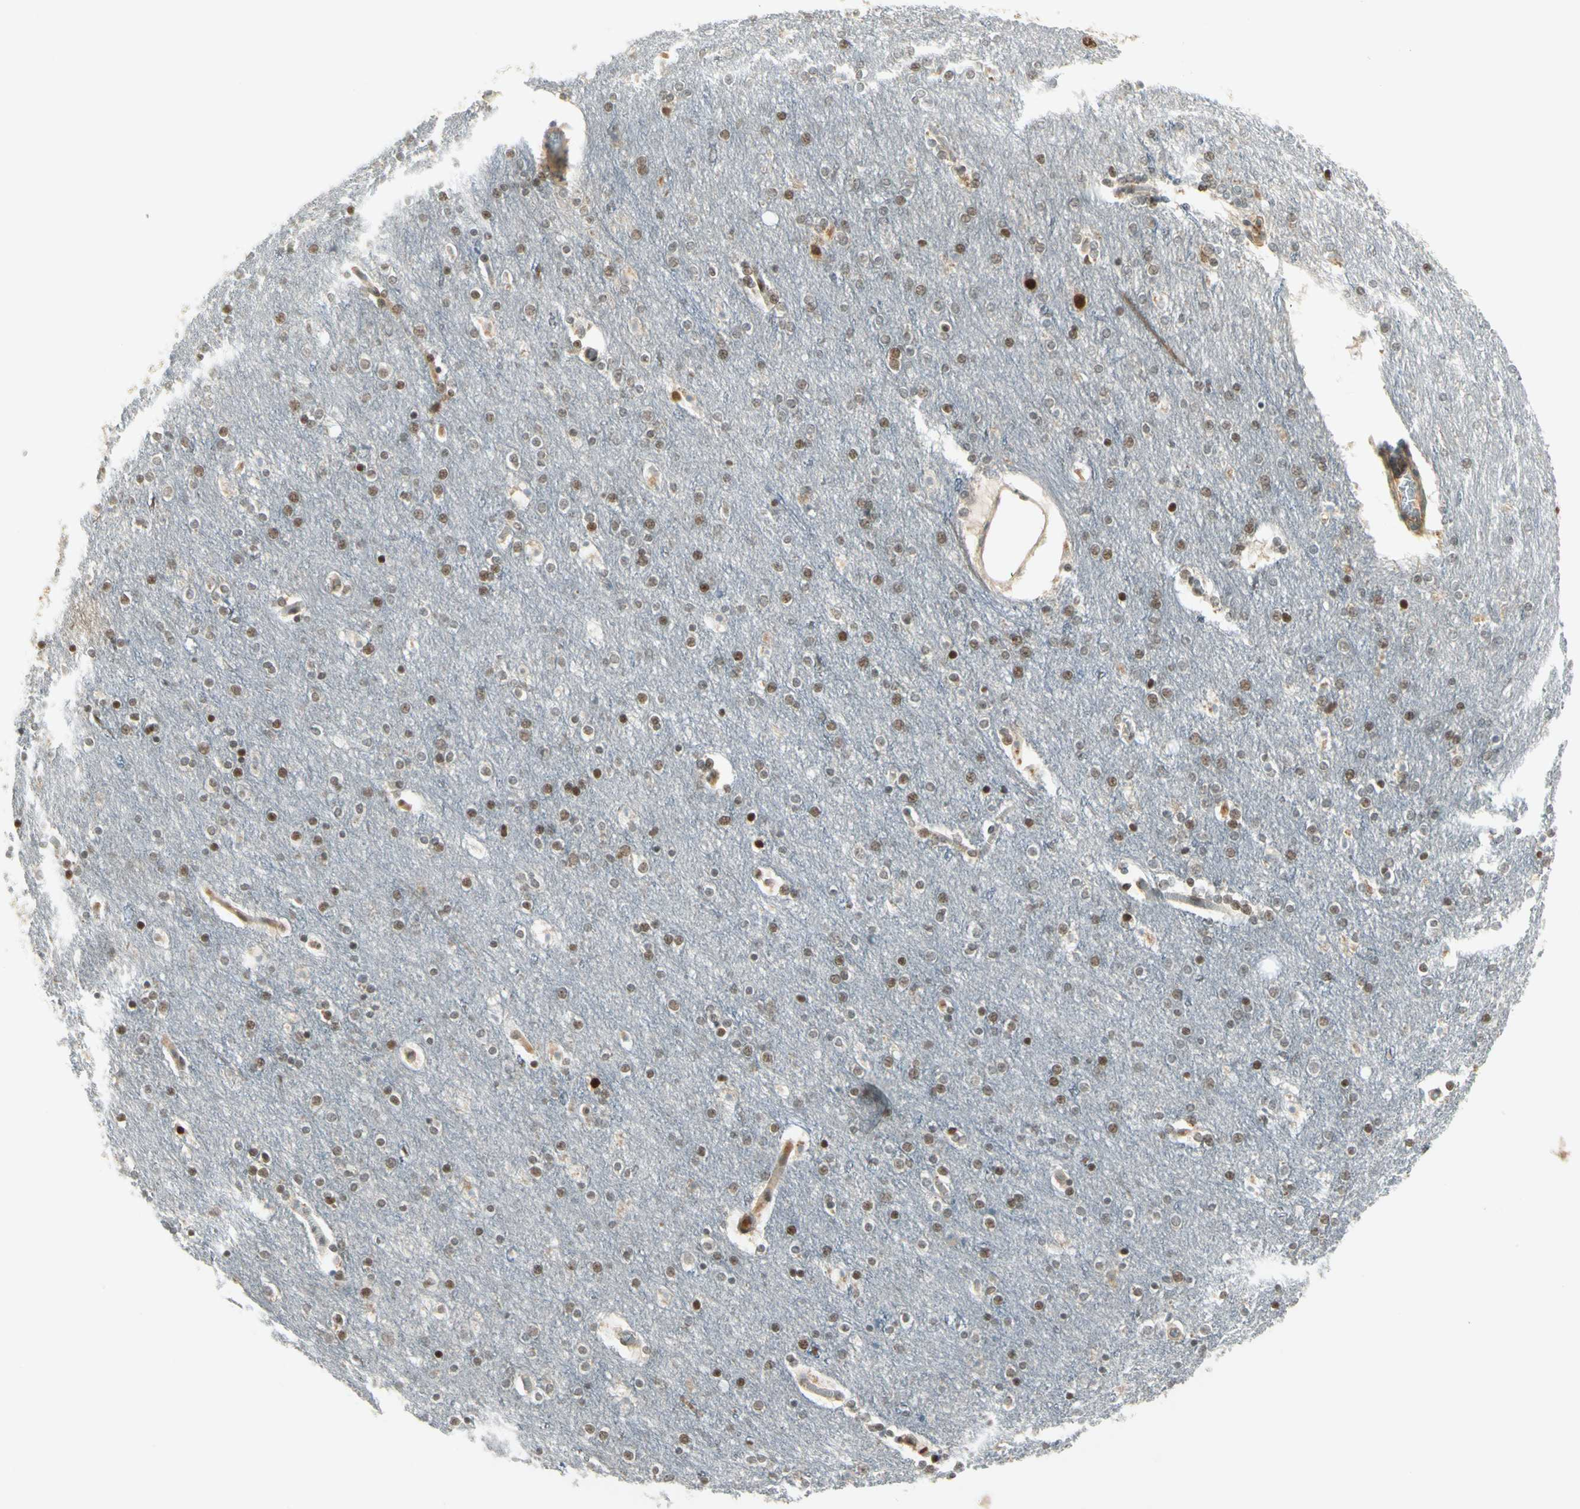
{"staining": {"intensity": "weak", "quantity": ">75%", "location": "cytoplasmic/membranous"}, "tissue": "cerebral cortex", "cell_type": "Endothelial cells", "image_type": "normal", "snomed": [{"axis": "morphology", "description": "Normal tissue, NOS"}, {"axis": "topography", "description": "Cerebral cortex"}], "caption": "Cerebral cortex stained with DAB (3,3'-diaminobenzidine) immunohistochemistry displays low levels of weak cytoplasmic/membranous expression in approximately >75% of endothelial cells. The protein of interest is stained brown, and the nuclei are stained in blue (DAB (3,3'-diaminobenzidine) IHC with brightfield microscopy, high magnification).", "gene": "GTF3A", "patient": {"sex": "female", "age": 54}}